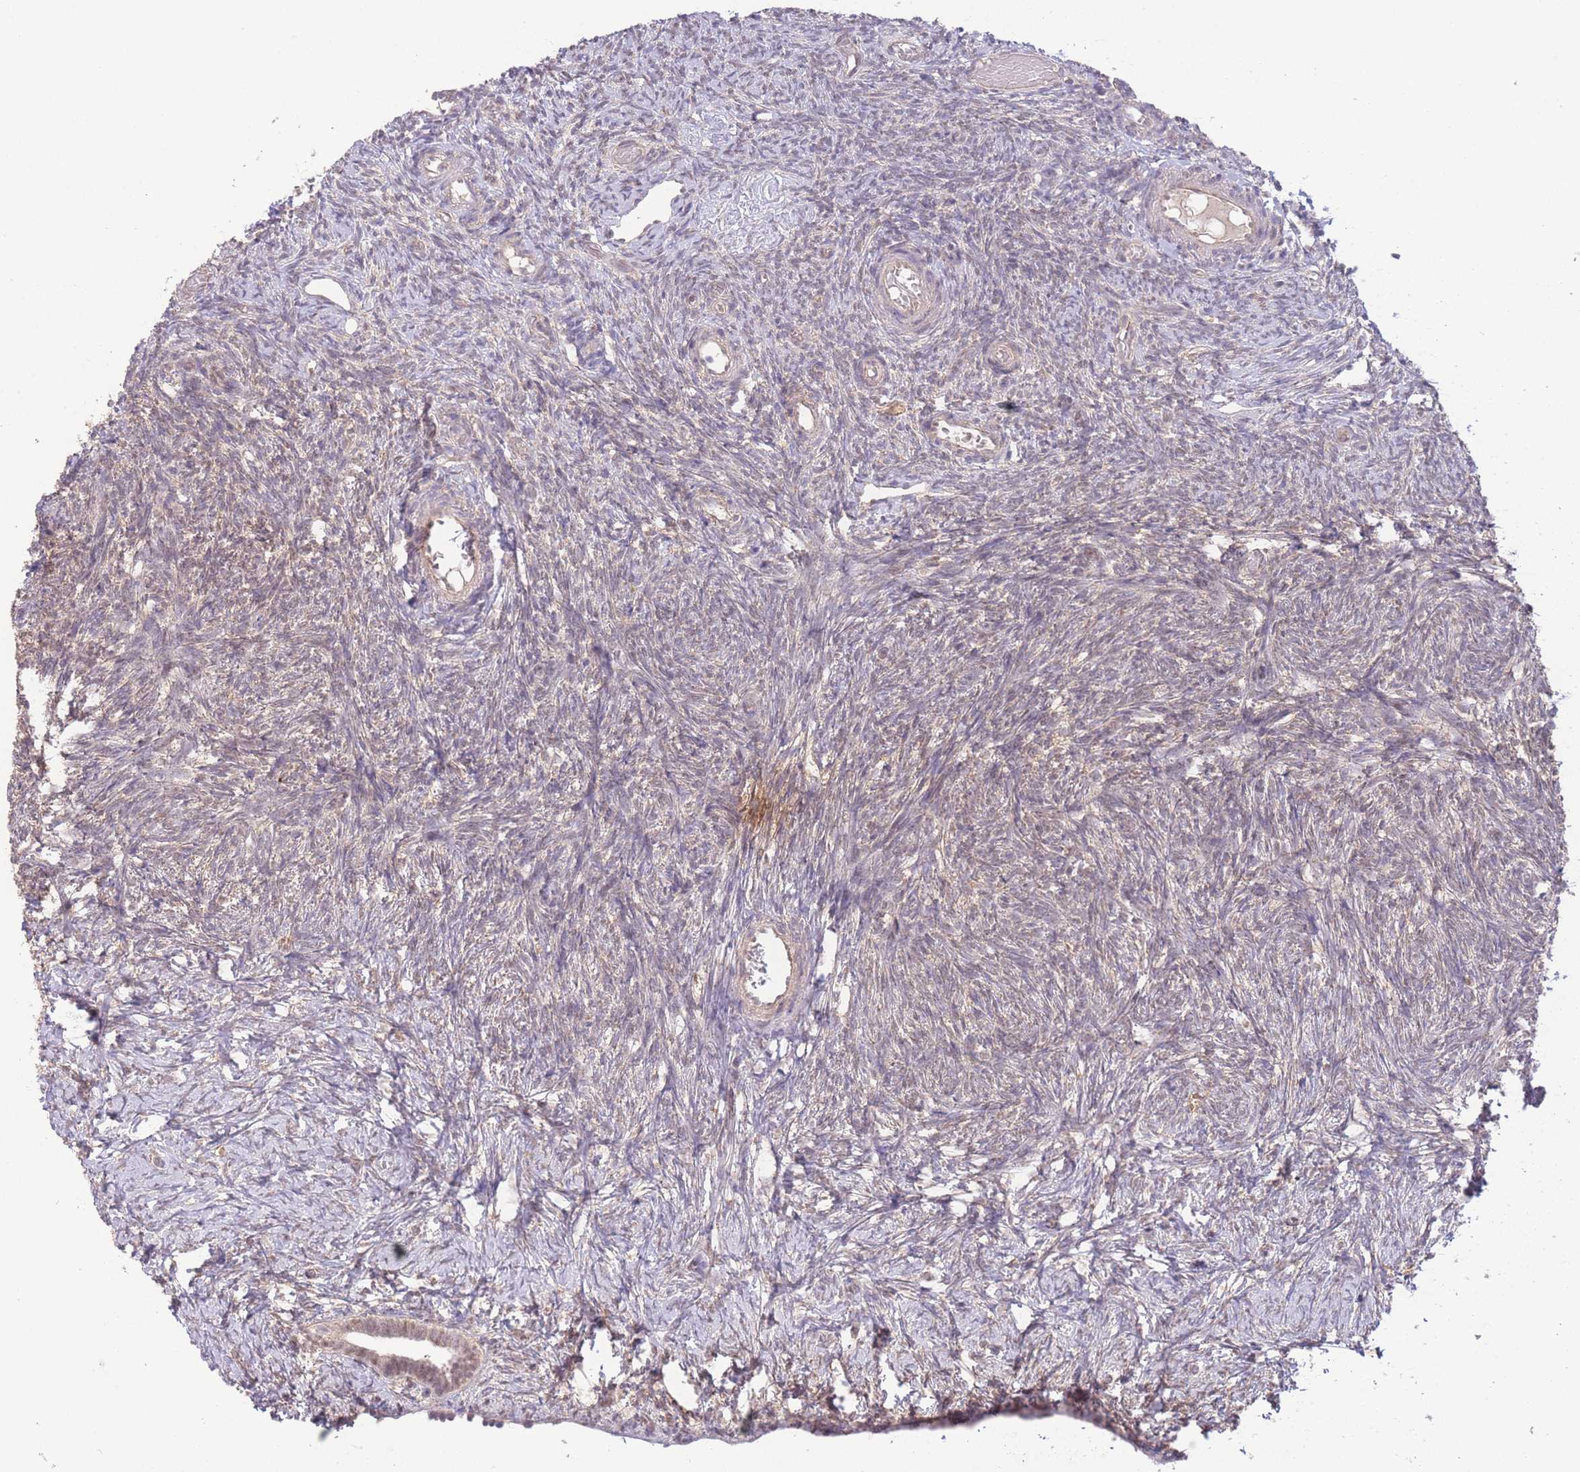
{"staining": {"intensity": "negative", "quantity": "none", "location": "none"}, "tissue": "ovary", "cell_type": "Ovarian stroma cells", "image_type": "normal", "snomed": [{"axis": "morphology", "description": "Normal tissue, NOS"}, {"axis": "topography", "description": "Ovary"}], "caption": "A photomicrograph of human ovary is negative for staining in ovarian stroma cells. The staining is performed using DAB brown chromogen with nuclei counter-stained in using hematoxylin.", "gene": "RNF144B", "patient": {"sex": "female", "age": 39}}